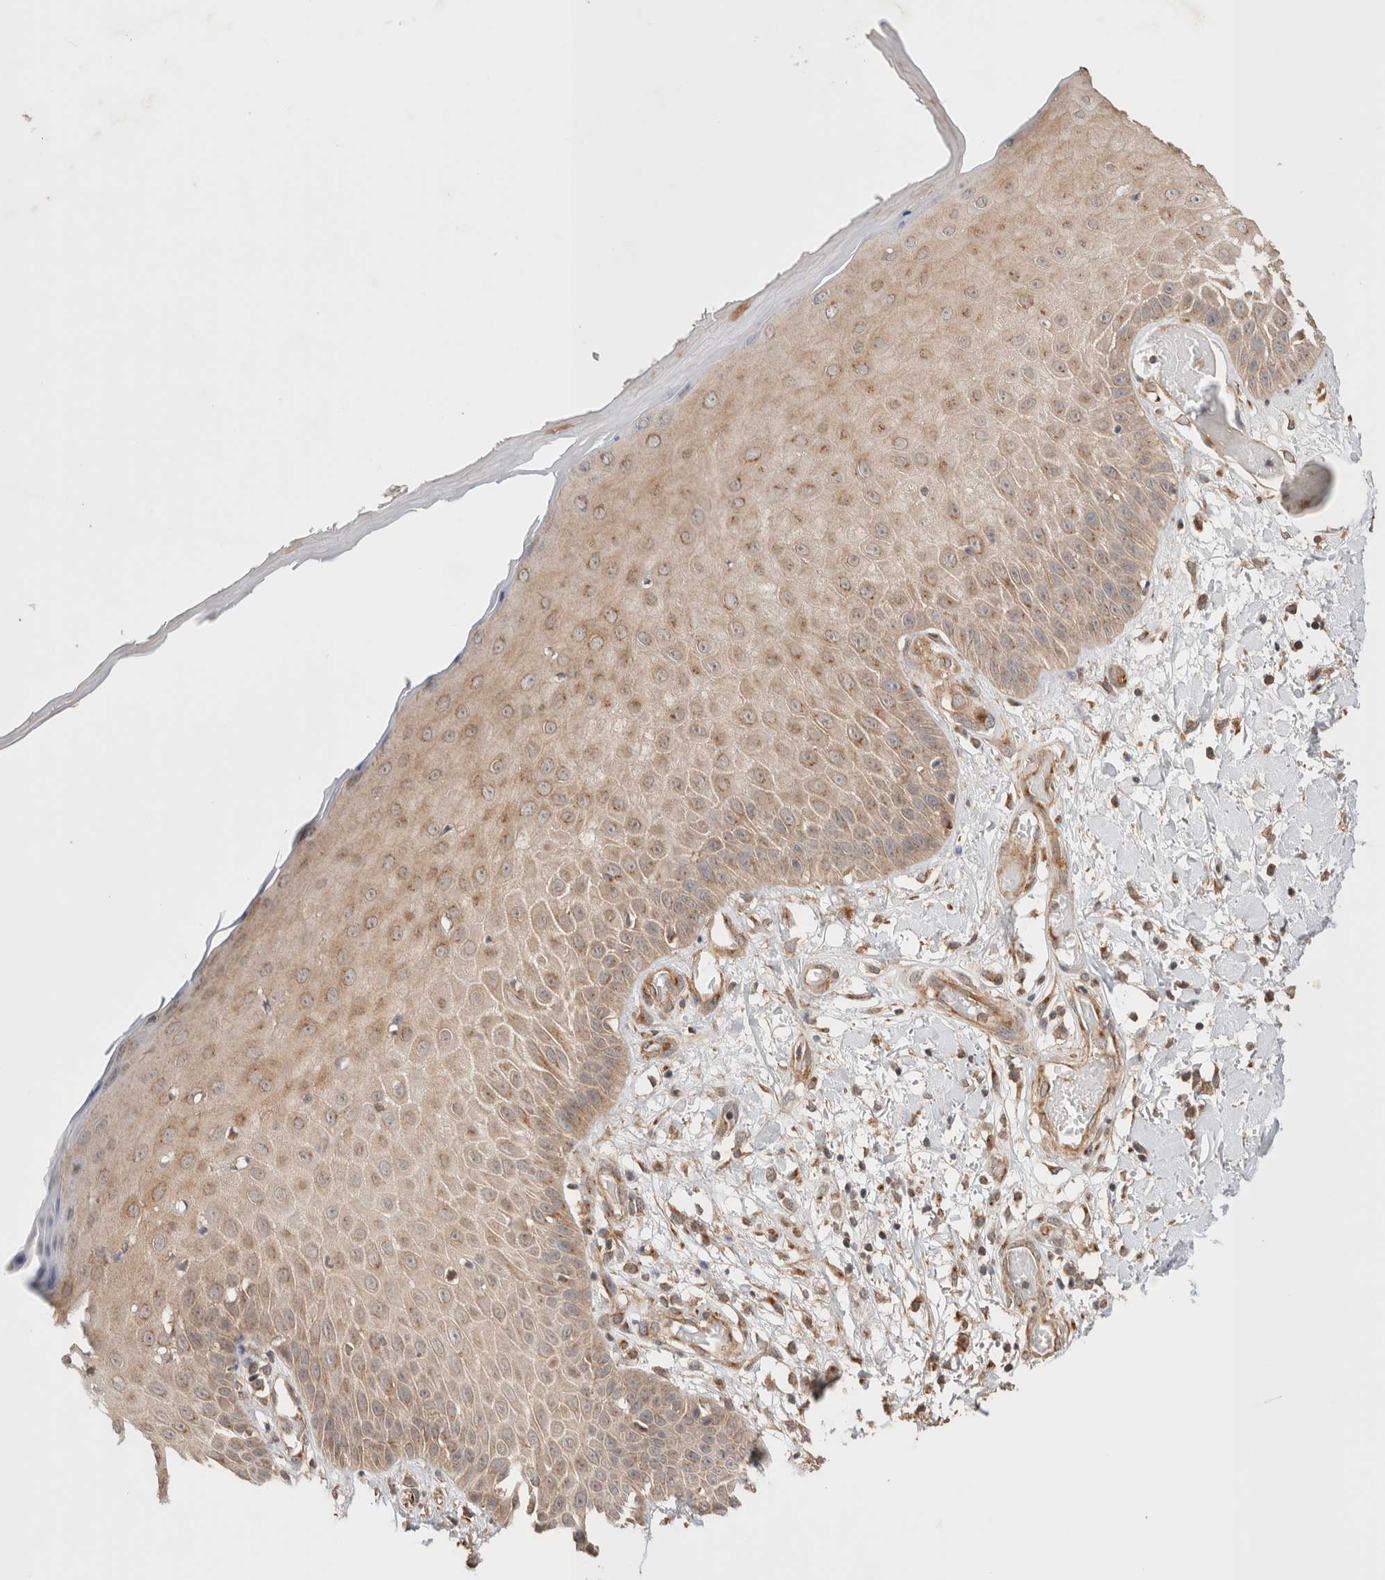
{"staining": {"intensity": "moderate", "quantity": ">75%", "location": "cytoplasmic/membranous"}, "tissue": "skin", "cell_type": "Fibroblasts", "image_type": "normal", "snomed": [{"axis": "morphology", "description": "Normal tissue, NOS"}, {"axis": "morphology", "description": "Inflammation, NOS"}, {"axis": "topography", "description": "Skin"}], "caption": "Protein staining demonstrates moderate cytoplasmic/membranous staining in about >75% of fibroblasts in normal skin.", "gene": "SIKE1", "patient": {"sex": "female", "age": 44}}